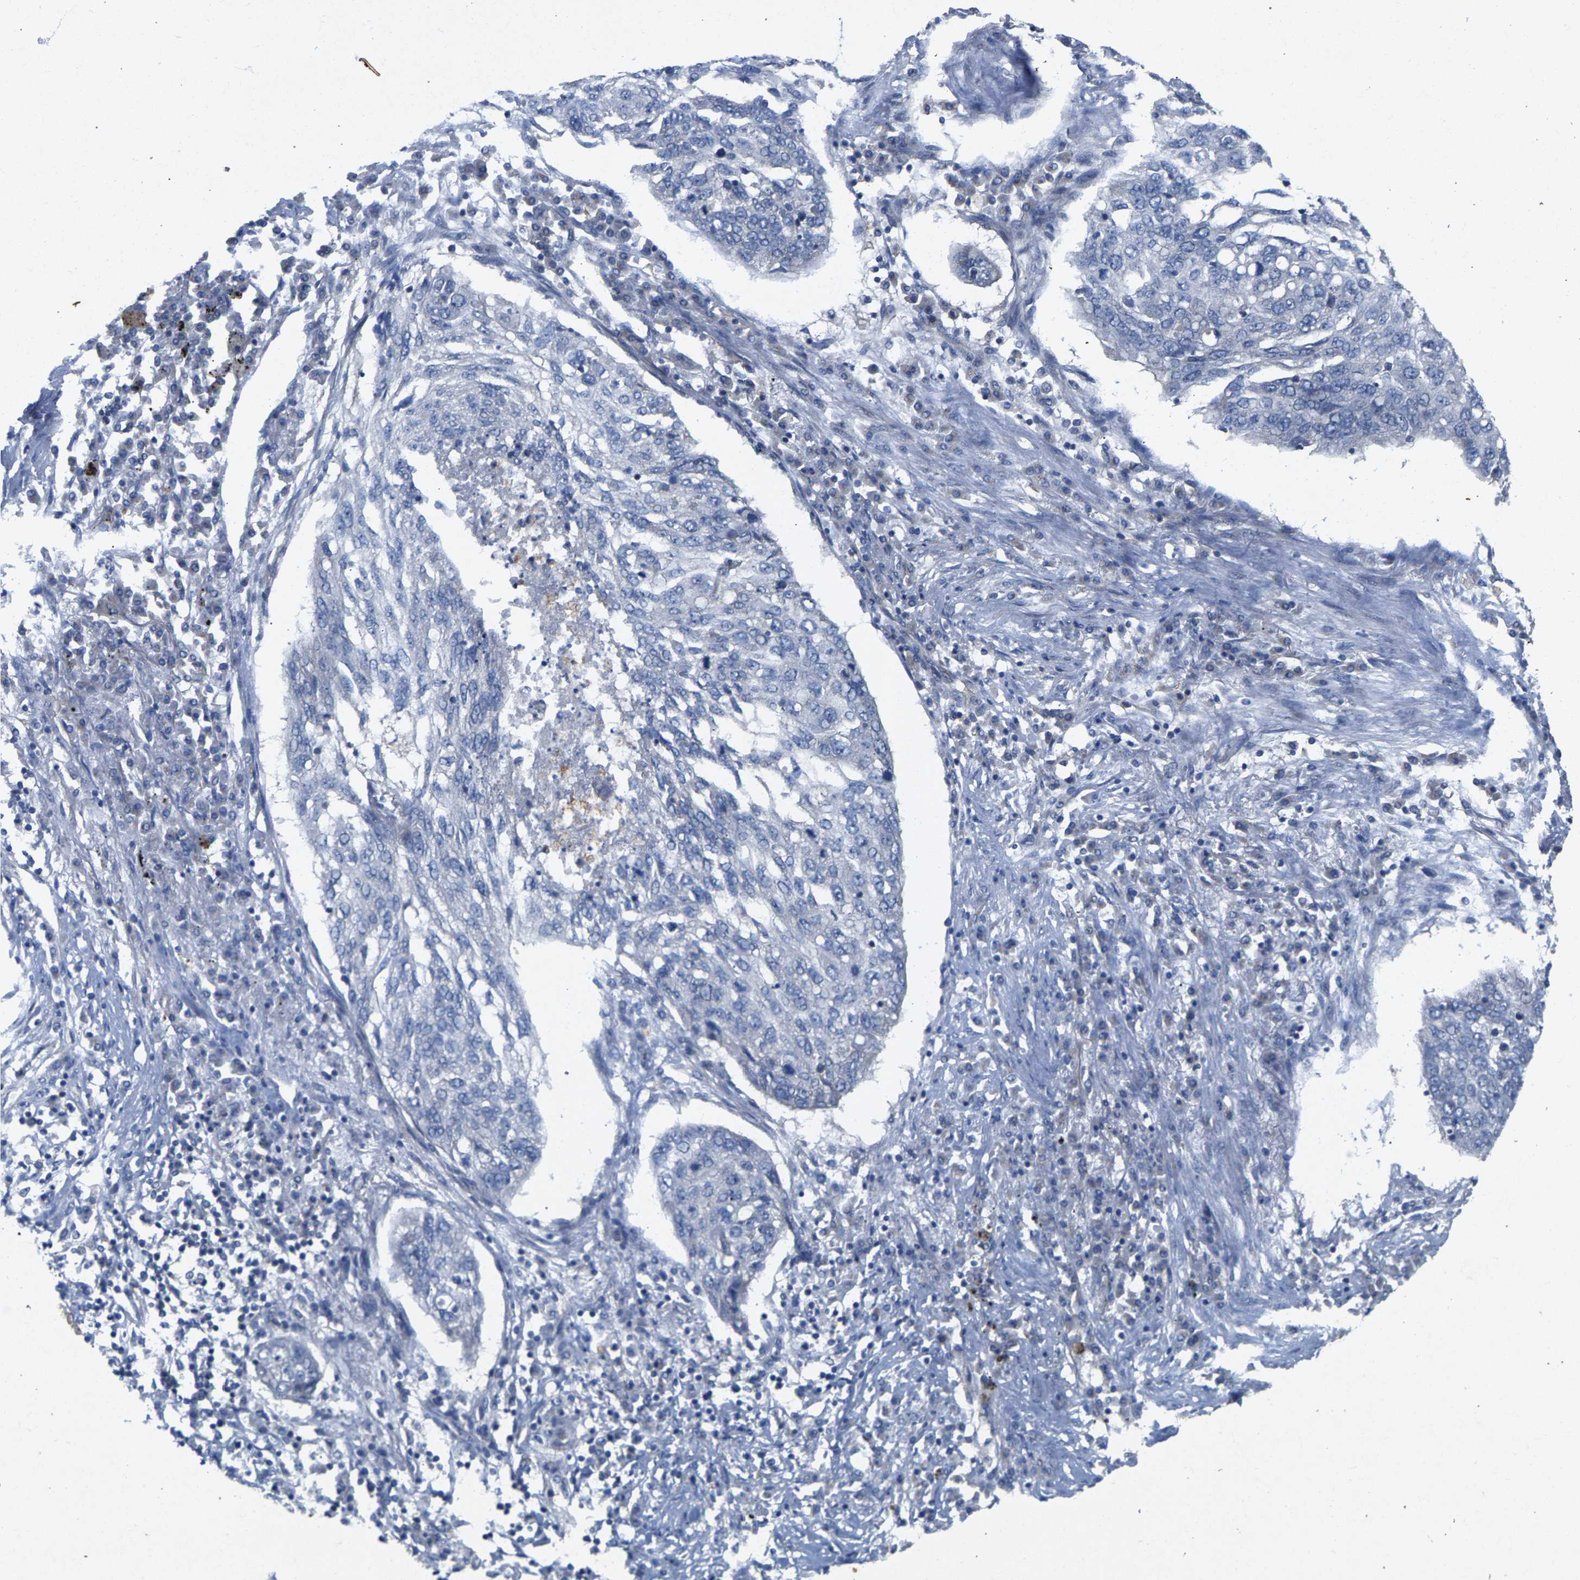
{"staining": {"intensity": "negative", "quantity": "none", "location": "none"}, "tissue": "lung cancer", "cell_type": "Tumor cells", "image_type": "cancer", "snomed": [{"axis": "morphology", "description": "Squamous cell carcinoma, NOS"}, {"axis": "topography", "description": "Lung"}], "caption": "High magnification brightfield microscopy of squamous cell carcinoma (lung) stained with DAB (3,3'-diaminobenzidine) (brown) and counterstained with hematoxylin (blue): tumor cells show no significant expression.", "gene": "MAMDC2", "patient": {"sex": "female", "age": 63}}